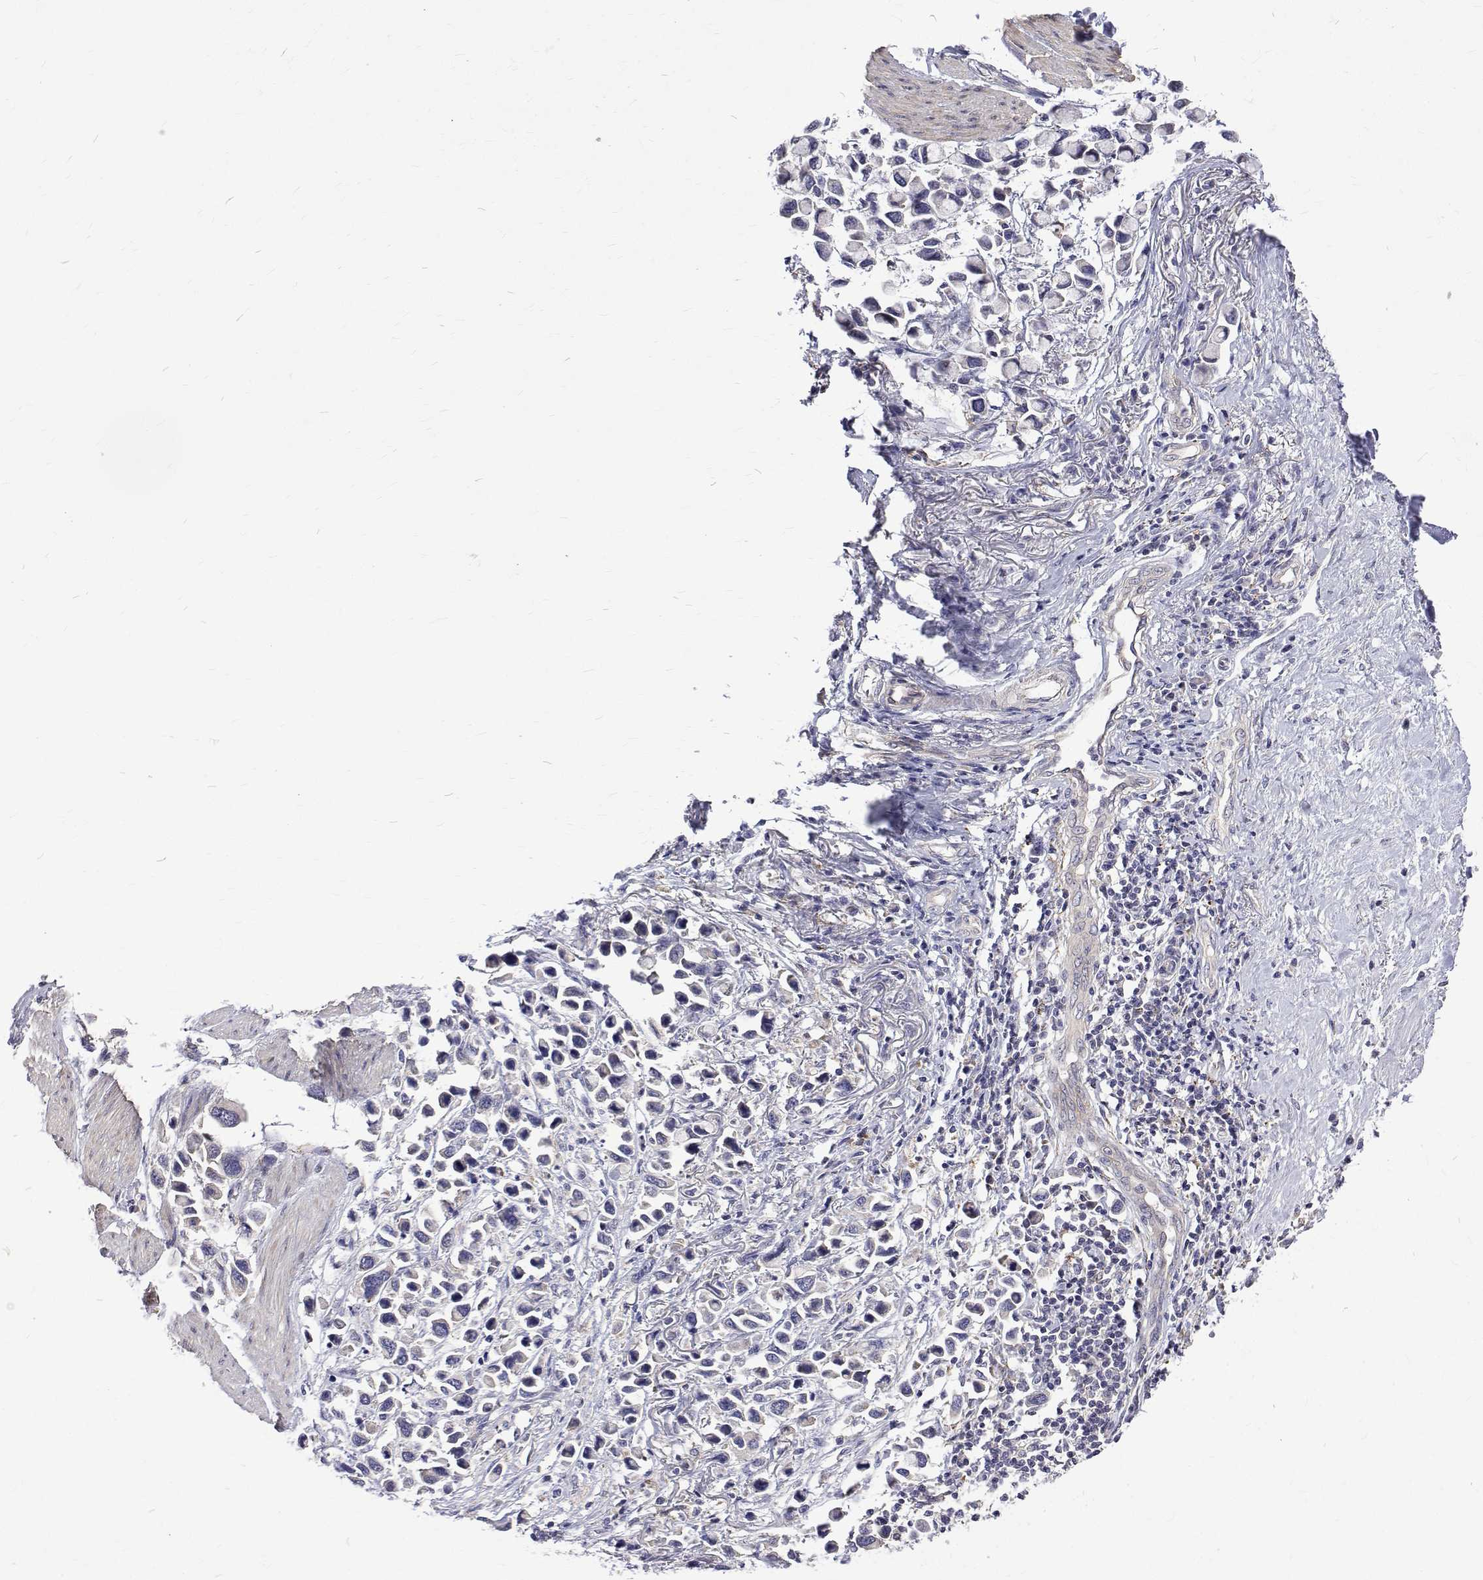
{"staining": {"intensity": "negative", "quantity": "none", "location": "none"}, "tissue": "stomach cancer", "cell_type": "Tumor cells", "image_type": "cancer", "snomed": [{"axis": "morphology", "description": "Adenocarcinoma, NOS"}, {"axis": "topography", "description": "Stomach"}], "caption": "Immunohistochemistry (IHC) of stomach cancer exhibits no expression in tumor cells.", "gene": "PADI1", "patient": {"sex": "female", "age": 81}}